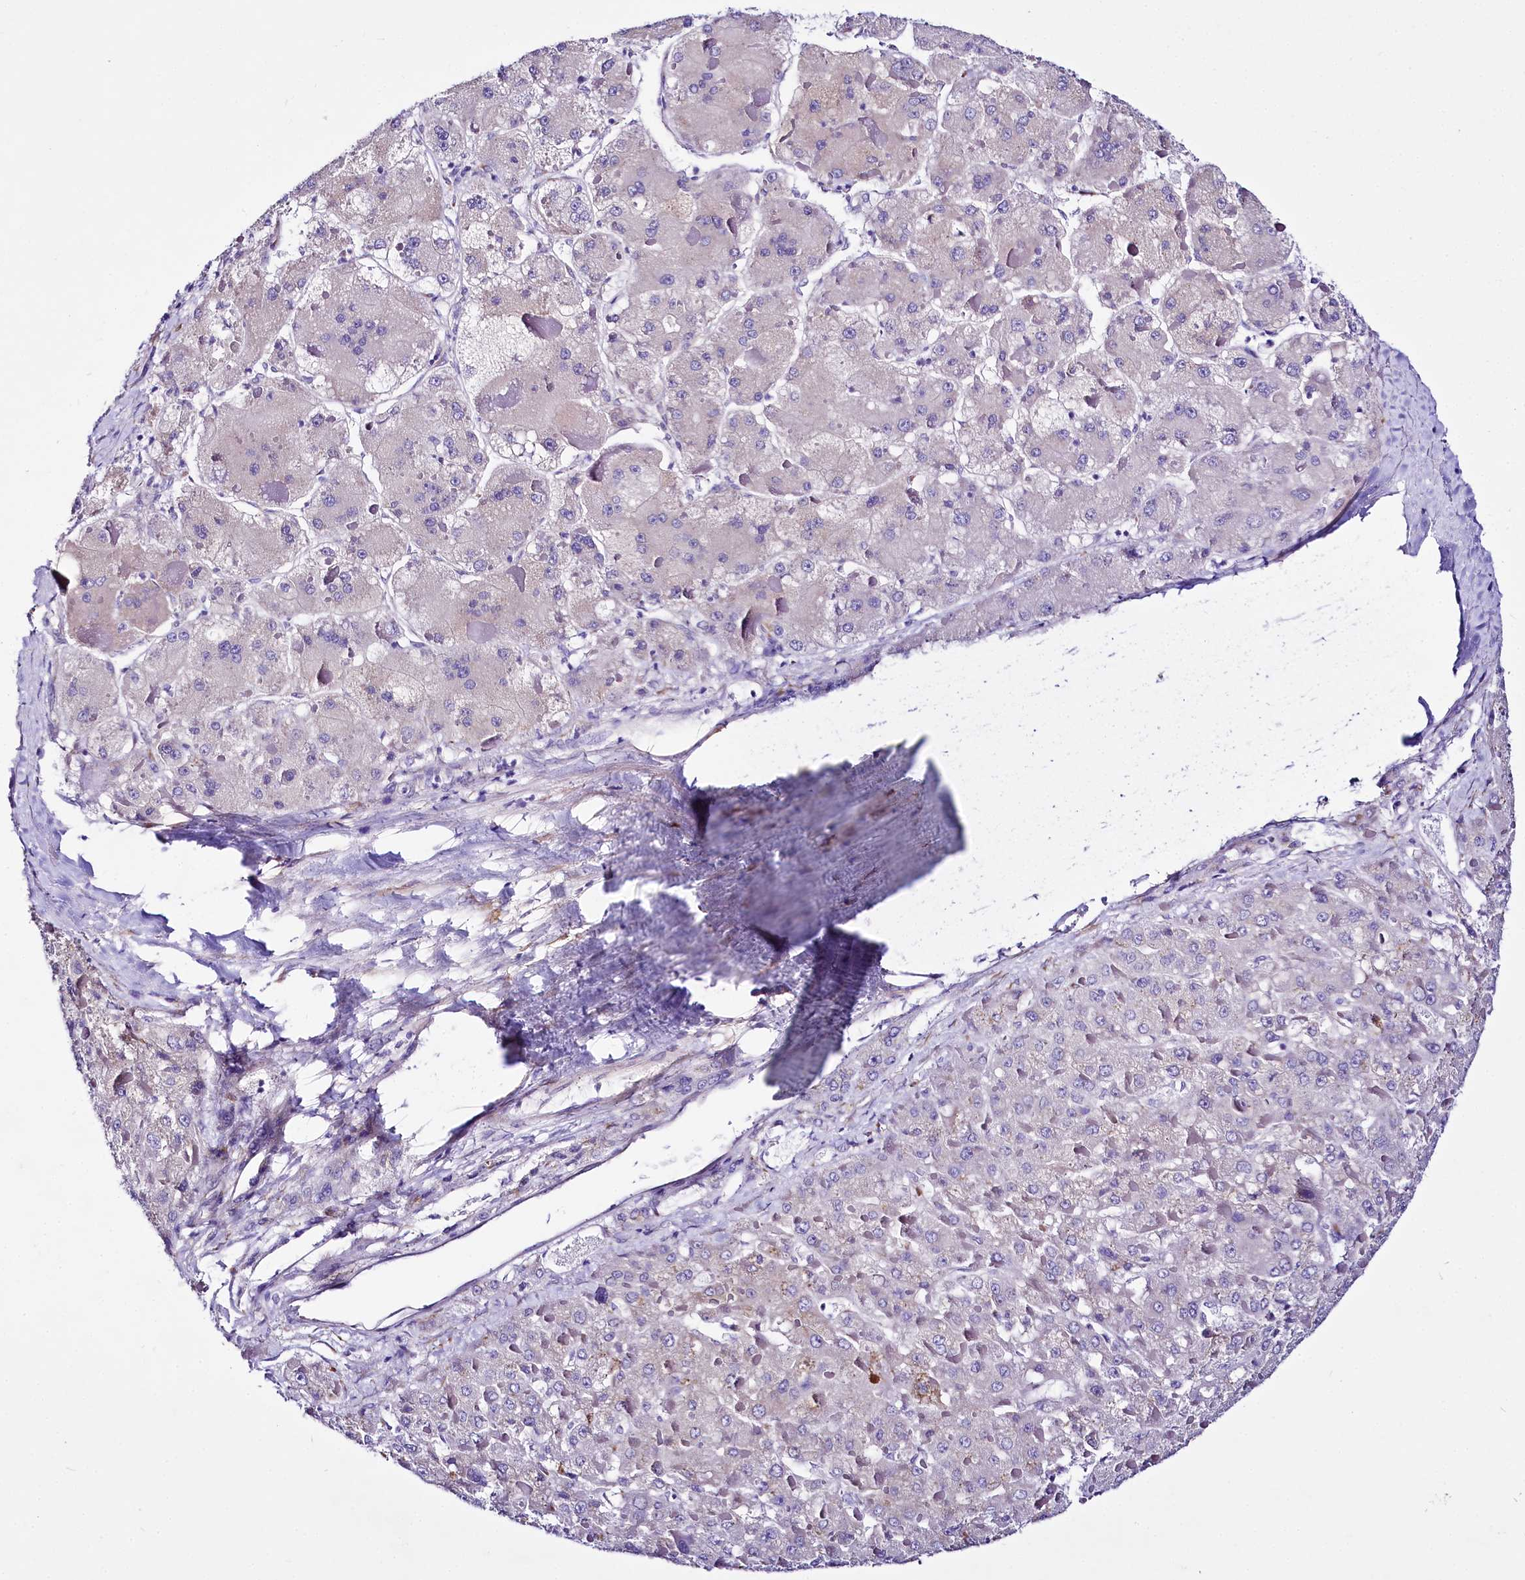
{"staining": {"intensity": "negative", "quantity": "none", "location": "none"}, "tissue": "liver cancer", "cell_type": "Tumor cells", "image_type": "cancer", "snomed": [{"axis": "morphology", "description": "Carcinoma, Hepatocellular, NOS"}, {"axis": "topography", "description": "Liver"}], "caption": "Tumor cells show no significant protein staining in liver cancer.", "gene": "A2ML1", "patient": {"sex": "female", "age": 73}}